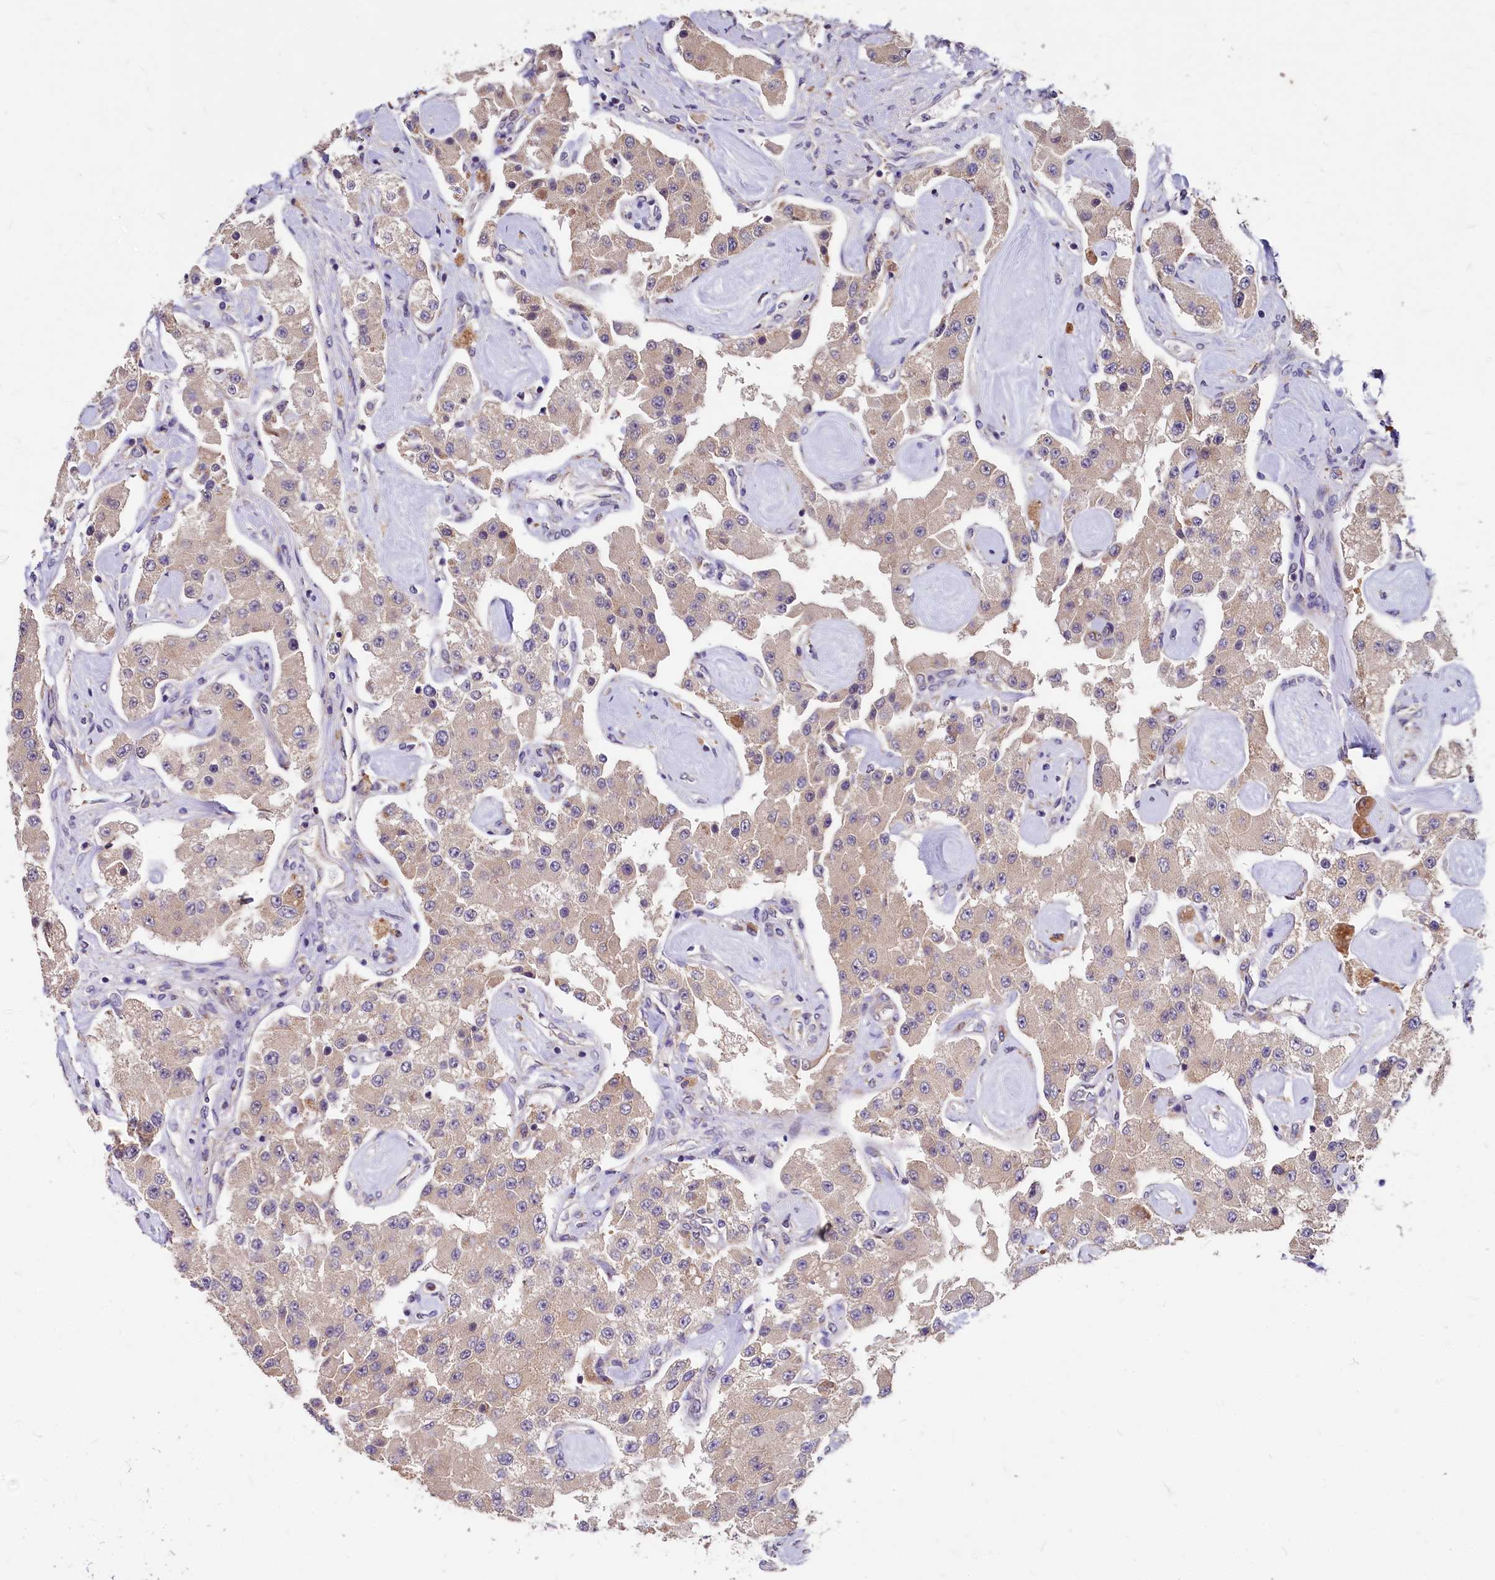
{"staining": {"intensity": "weak", "quantity": ">75%", "location": "cytoplasmic/membranous"}, "tissue": "carcinoid", "cell_type": "Tumor cells", "image_type": "cancer", "snomed": [{"axis": "morphology", "description": "Carcinoid, malignant, NOS"}, {"axis": "topography", "description": "Pancreas"}], "caption": "The photomicrograph exhibits immunohistochemical staining of carcinoid (malignant). There is weak cytoplasmic/membranous positivity is appreciated in about >75% of tumor cells.", "gene": "EIF2B2", "patient": {"sex": "male", "age": 41}}